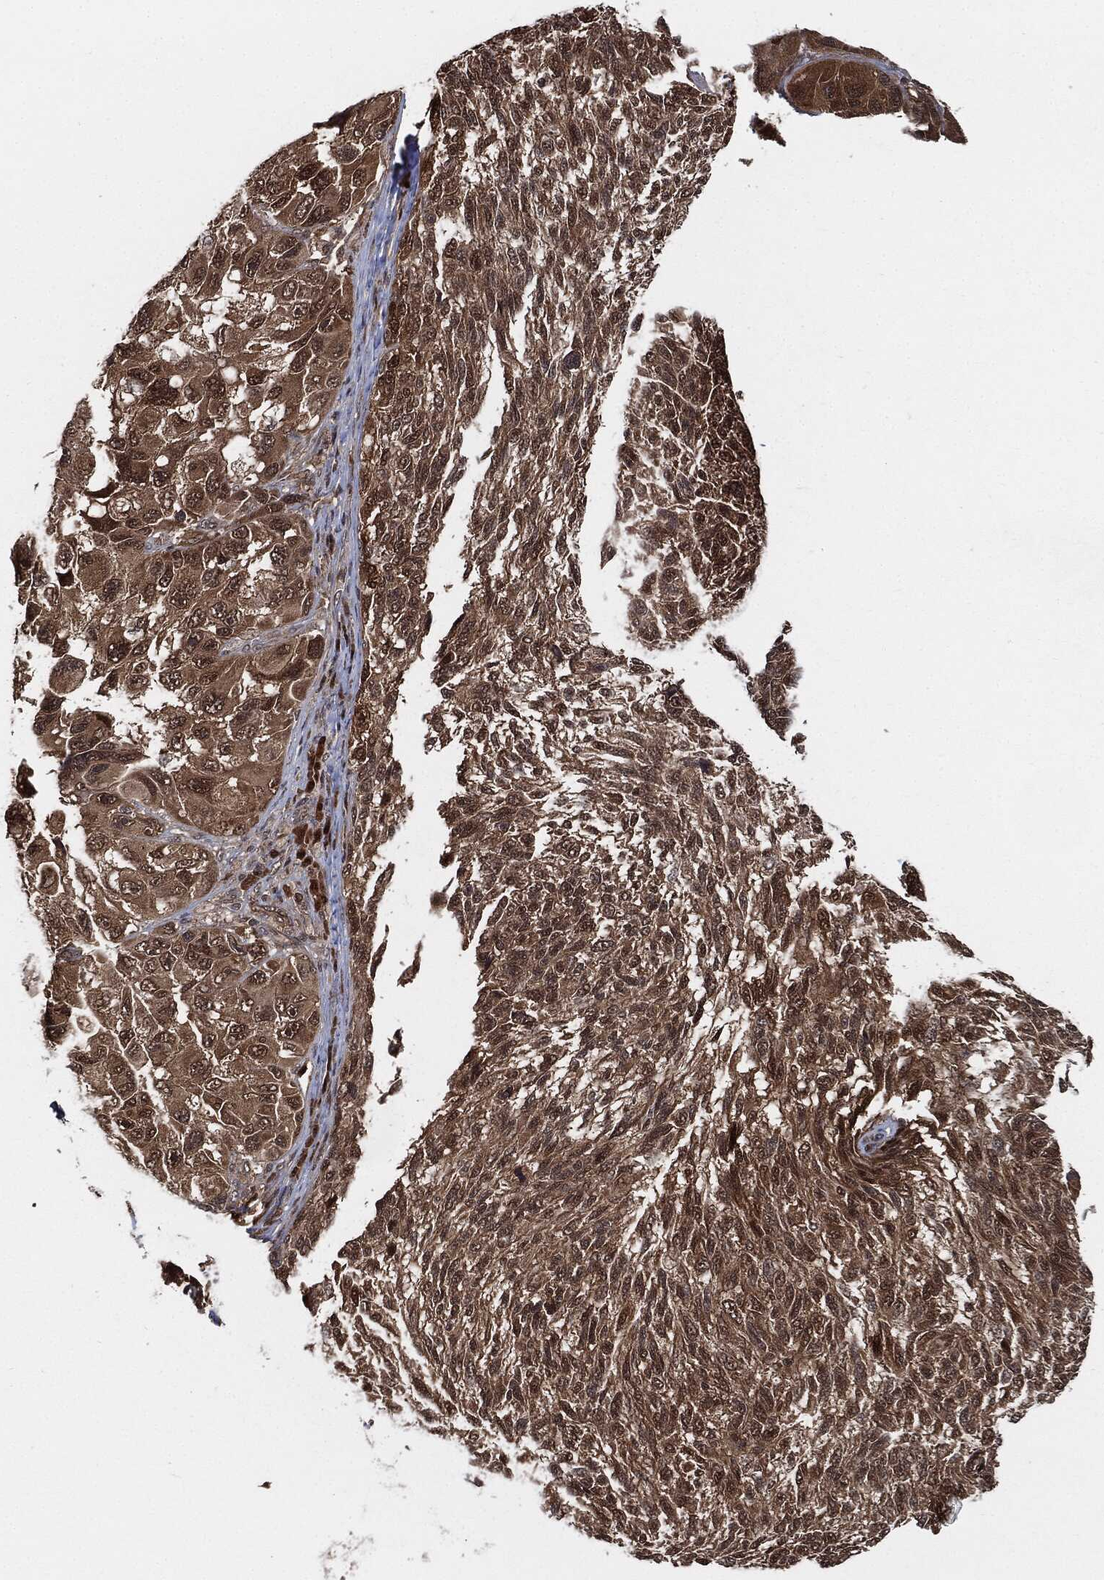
{"staining": {"intensity": "moderate", "quantity": "25%-75%", "location": "cytoplasmic/membranous,nuclear"}, "tissue": "melanoma", "cell_type": "Tumor cells", "image_type": "cancer", "snomed": [{"axis": "morphology", "description": "Malignant melanoma, NOS"}, {"axis": "topography", "description": "Skin"}], "caption": "Human melanoma stained for a protein (brown) exhibits moderate cytoplasmic/membranous and nuclear positive staining in about 25%-75% of tumor cells.", "gene": "CUTA", "patient": {"sex": "female", "age": 73}}